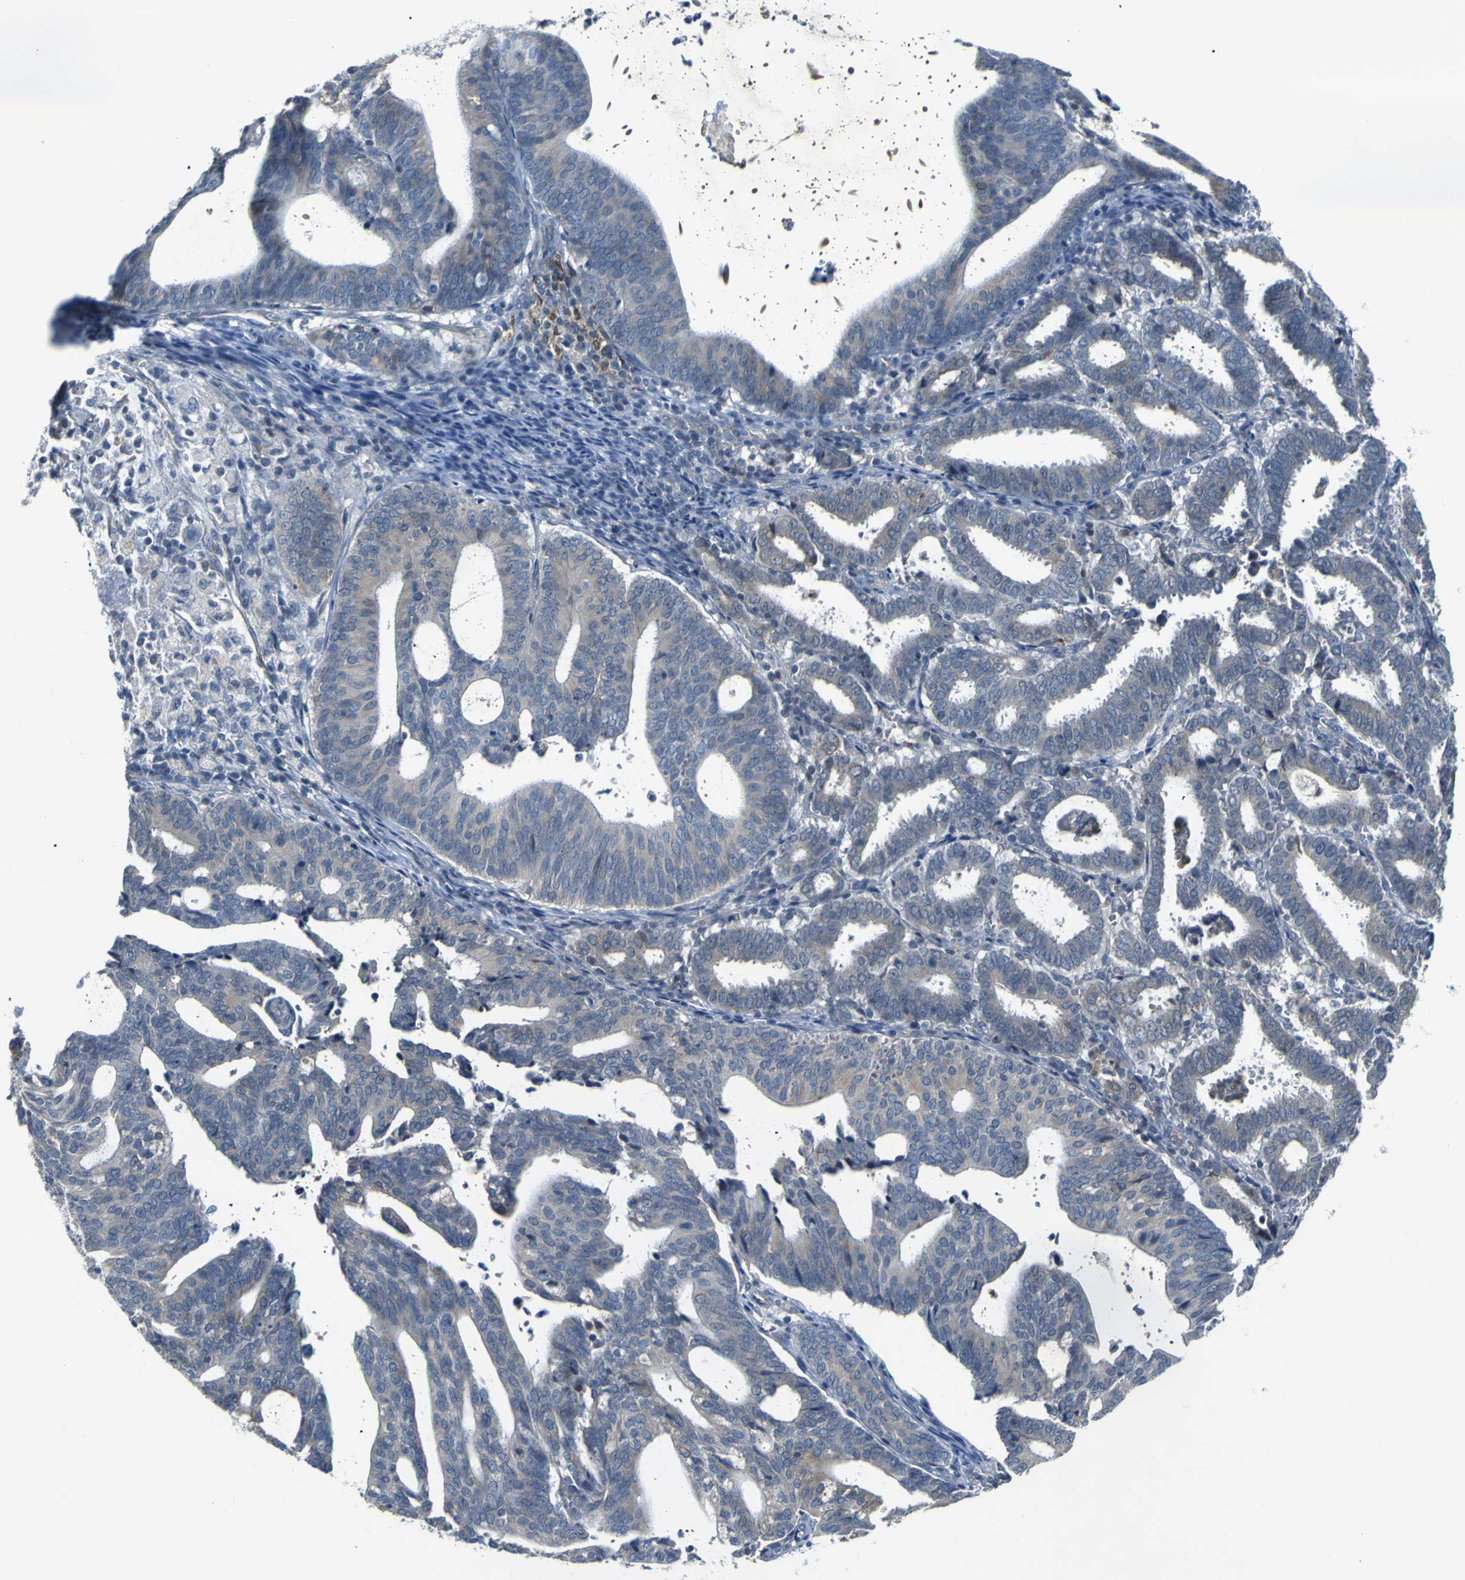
{"staining": {"intensity": "weak", "quantity": "<25%", "location": "cytoplasmic/membranous"}, "tissue": "endometrial cancer", "cell_type": "Tumor cells", "image_type": "cancer", "snomed": [{"axis": "morphology", "description": "Adenocarcinoma, NOS"}, {"axis": "topography", "description": "Uterus"}], "caption": "Immunohistochemistry of human endometrial cancer (adenocarcinoma) shows no staining in tumor cells.", "gene": "LDLR", "patient": {"sex": "female", "age": 83}}